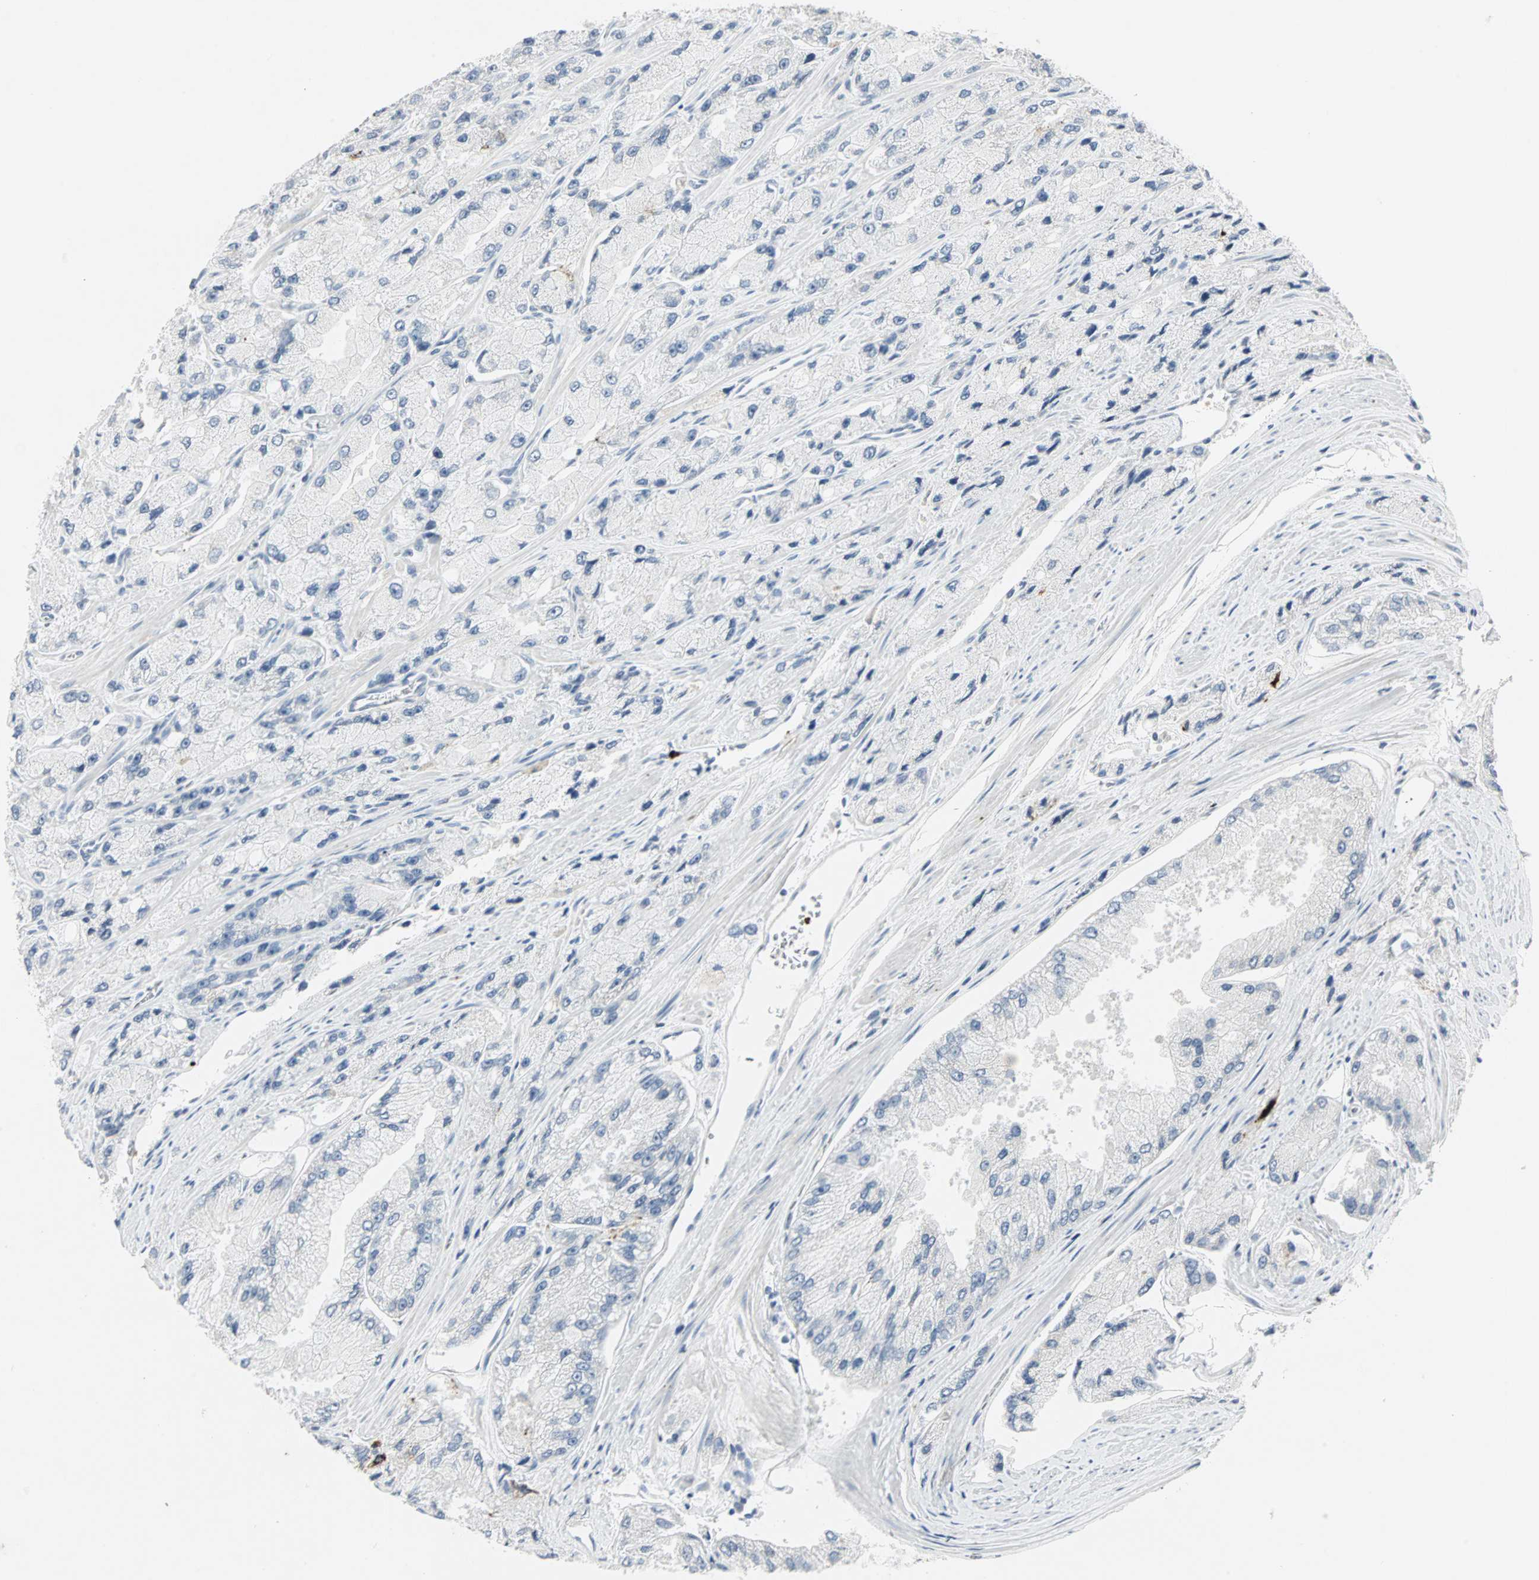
{"staining": {"intensity": "negative", "quantity": "none", "location": "none"}, "tissue": "prostate cancer", "cell_type": "Tumor cells", "image_type": "cancer", "snomed": [{"axis": "morphology", "description": "Adenocarcinoma, High grade"}, {"axis": "topography", "description": "Prostate"}], "caption": "A photomicrograph of adenocarcinoma (high-grade) (prostate) stained for a protein demonstrates no brown staining in tumor cells.", "gene": "CEACAM6", "patient": {"sex": "male", "age": 58}}